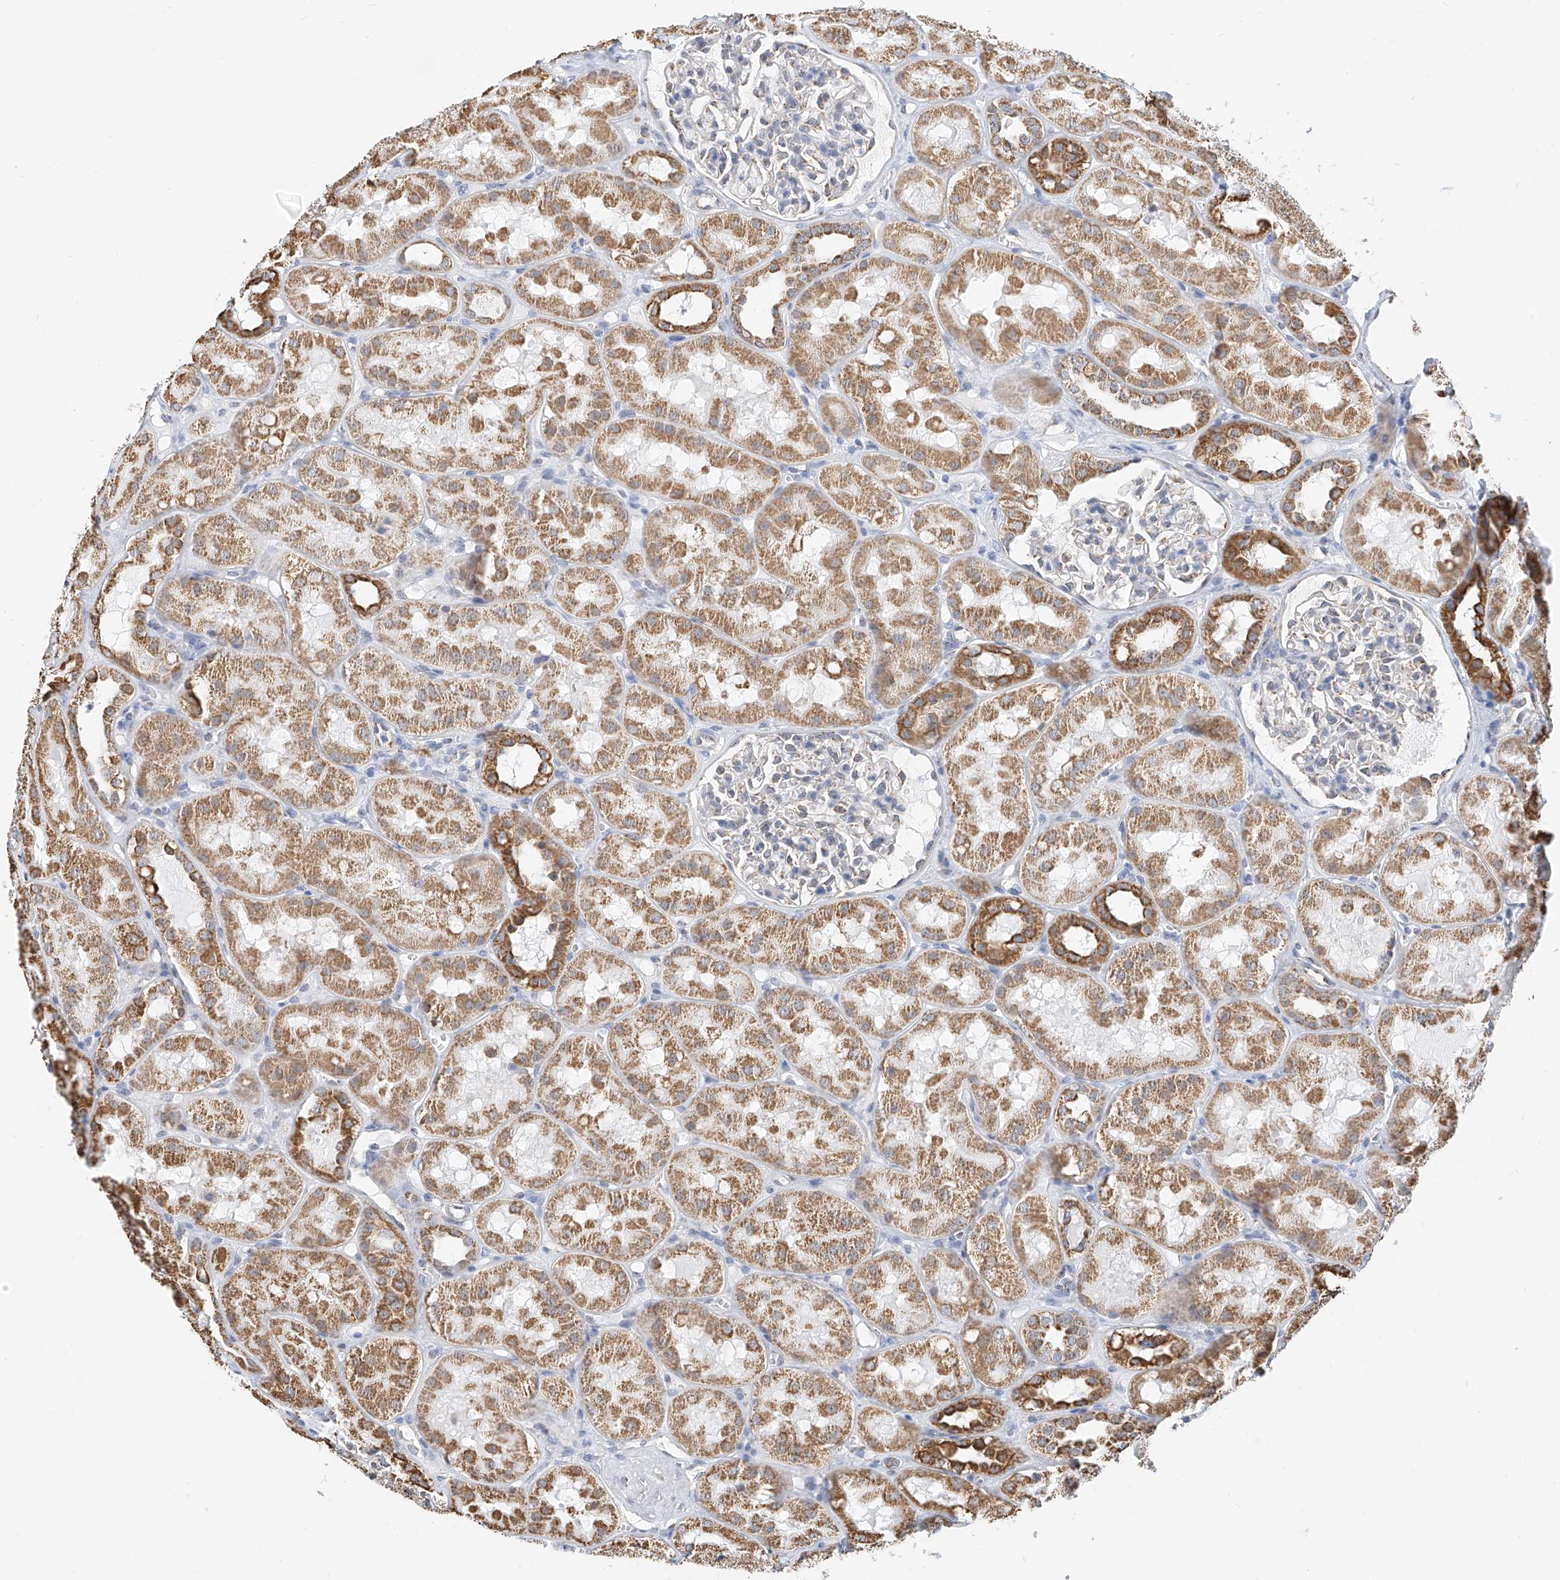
{"staining": {"intensity": "weak", "quantity": "<25%", "location": "cytoplasmic/membranous"}, "tissue": "kidney", "cell_type": "Cells in glomeruli", "image_type": "normal", "snomed": [{"axis": "morphology", "description": "Normal tissue, NOS"}, {"axis": "topography", "description": "Kidney"}], "caption": "The image reveals no significant expression in cells in glomeruli of kidney. (Brightfield microscopy of DAB immunohistochemistry at high magnification).", "gene": "NALCN", "patient": {"sex": "male", "age": 16}}